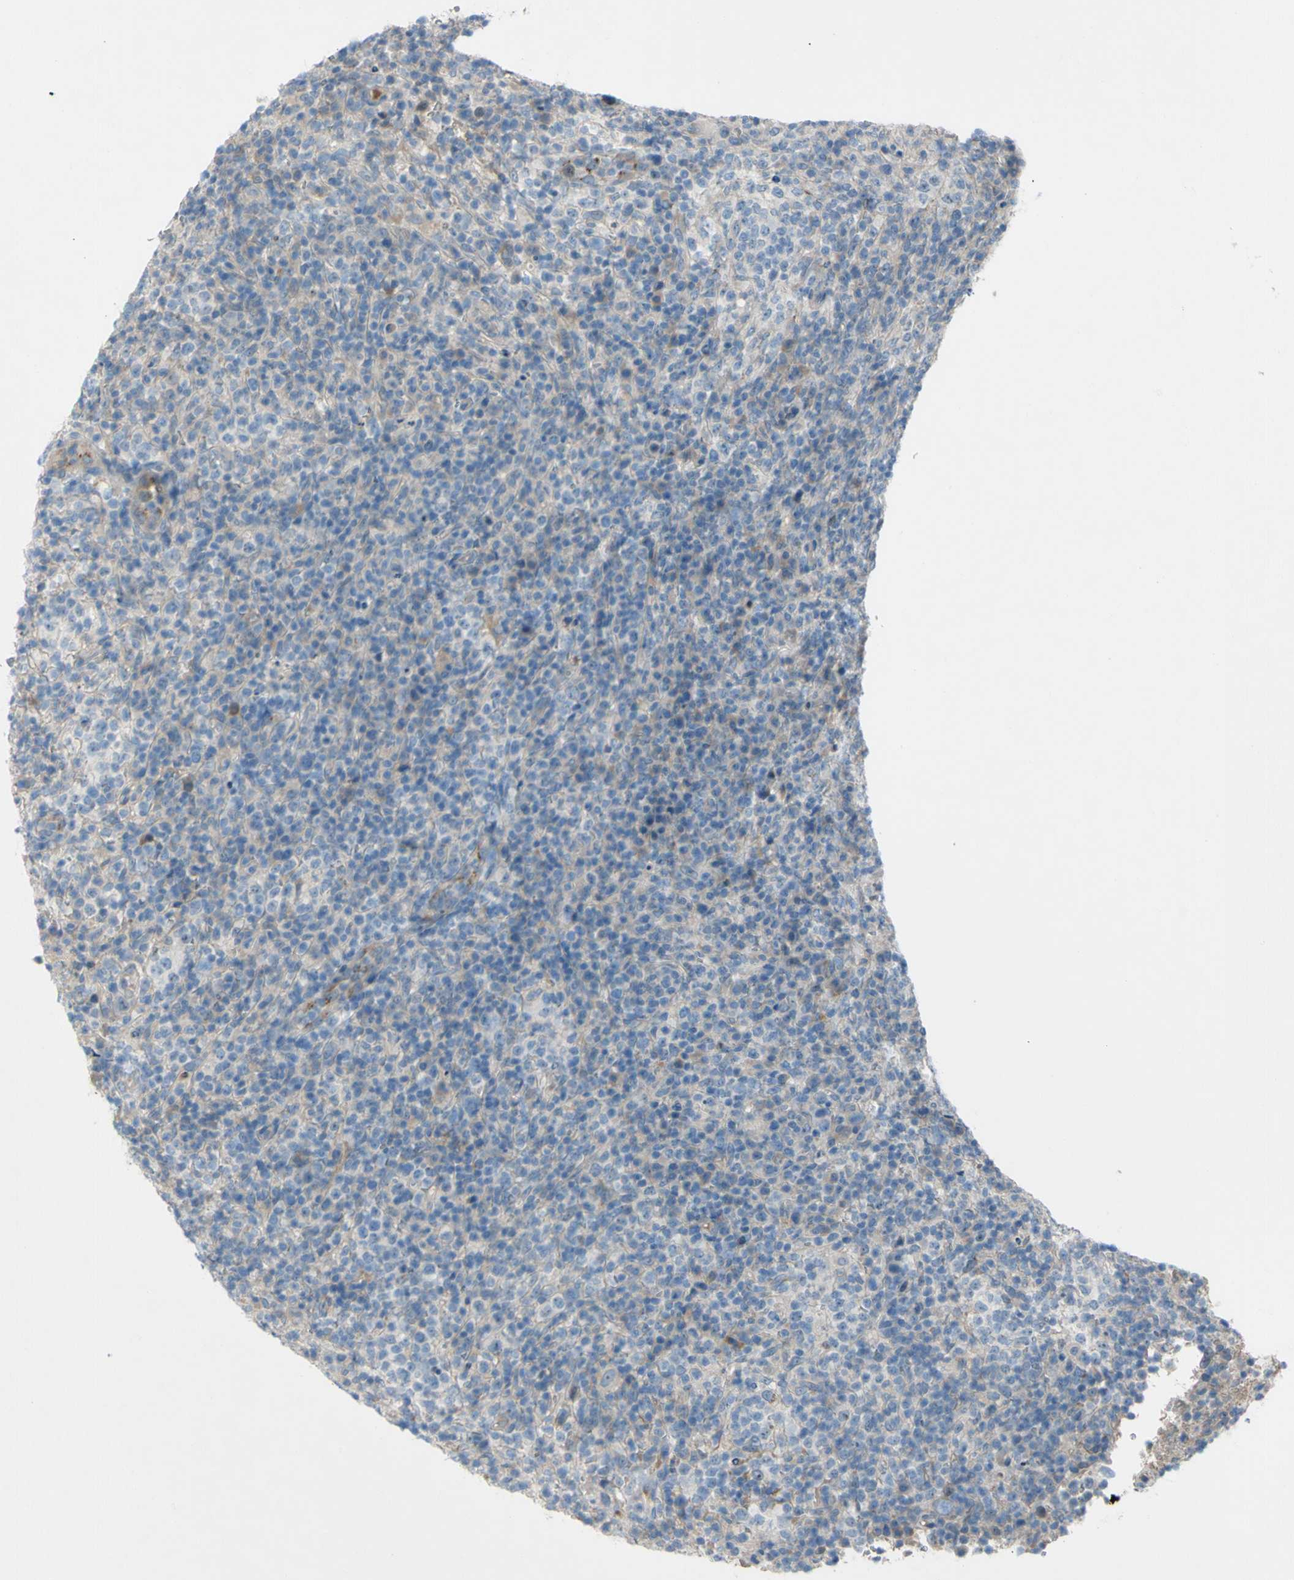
{"staining": {"intensity": "negative", "quantity": "none", "location": "none"}, "tissue": "lymphoma", "cell_type": "Tumor cells", "image_type": "cancer", "snomed": [{"axis": "morphology", "description": "Malignant lymphoma, non-Hodgkin's type, High grade"}, {"axis": "topography", "description": "Lymph node"}], "caption": "This is an IHC image of human malignant lymphoma, non-Hodgkin's type (high-grade). There is no staining in tumor cells.", "gene": "ATRN", "patient": {"sex": "female", "age": 76}}